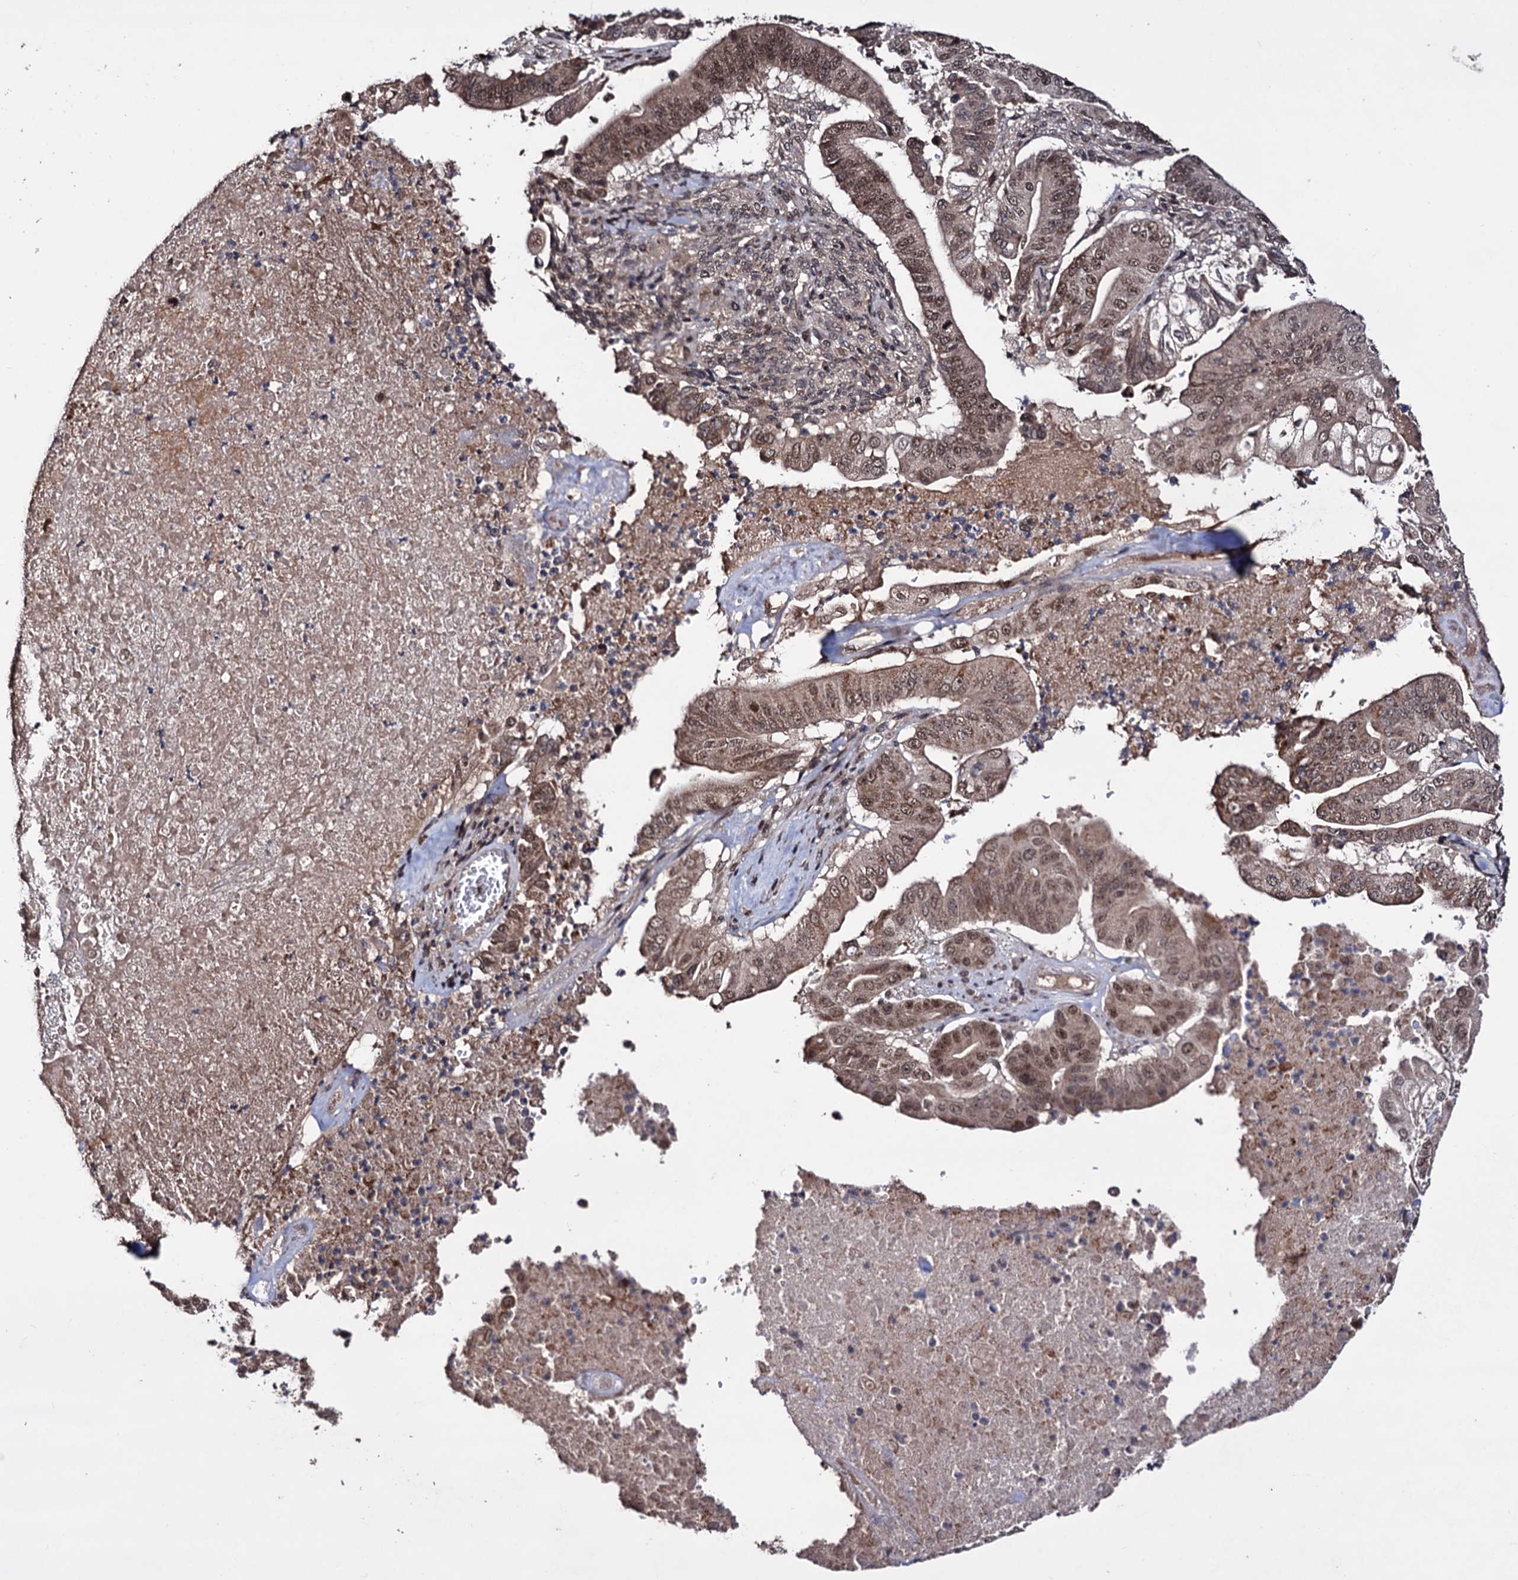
{"staining": {"intensity": "moderate", "quantity": ">75%", "location": "cytoplasmic/membranous,nuclear"}, "tissue": "pancreatic cancer", "cell_type": "Tumor cells", "image_type": "cancer", "snomed": [{"axis": "morphology", "description": "Adenocarcinoma, NOS"}, {"axis": "topography", "description": "Pancreas"}], "caption": "This is a histology image of immunohistochemistry staining of pancreatic cancer, which shows moderate staining in the cytoplasmic/membranous and nuclear of tumor cells.", "gene": "KLF5", "patient": {"sex": "female", "age": 77}}